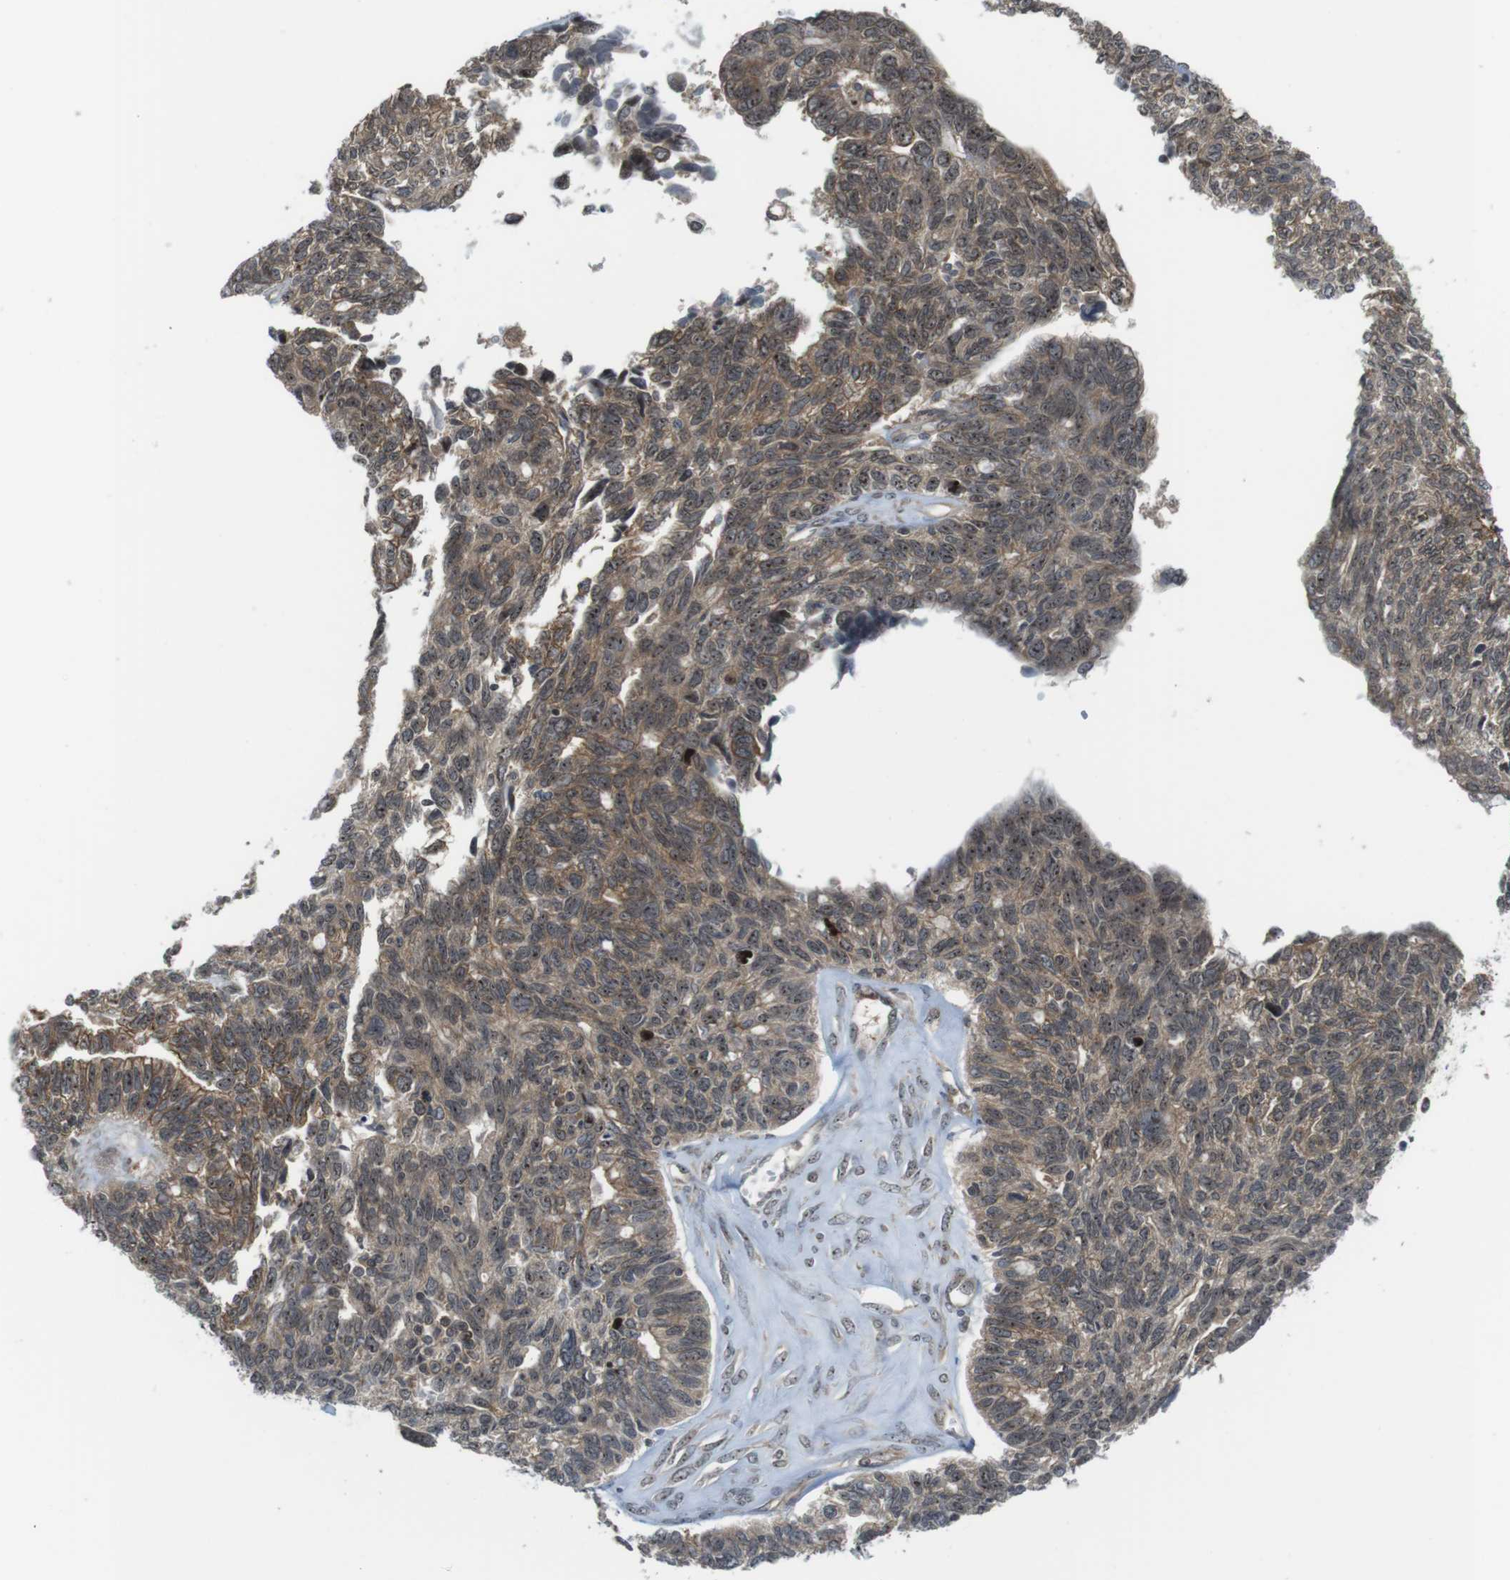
{"staining": {"intensity": "moderate", "quantity": ">75%", "location": "cytoplasmic/membranous,nuclear"}, "tissue": "ovarian cancer", "cell_type": "Tumor cells", "image_type": "cancer", "snomed": [{"axis": "morphology", "description": "Cystadenocarcinoma, serous, NOS"}, {"axis": "topography", "description": "Ovary"}], "caption": "Immunohistochemical staining of human ovarian serous cystadenocarcinoma exhibits medium levels of moderate cytoplasmic/membranous and nuclear protein positivity in about >75% of tumor cells. (Stains: DAB (3,3'-diaminobenzidine) in brown, nuclei in blue, Microscopy: brightfield microscopy at high magnification).", "gene": "CC2D1A", "patient": {"sex": "female", "age": 79}}